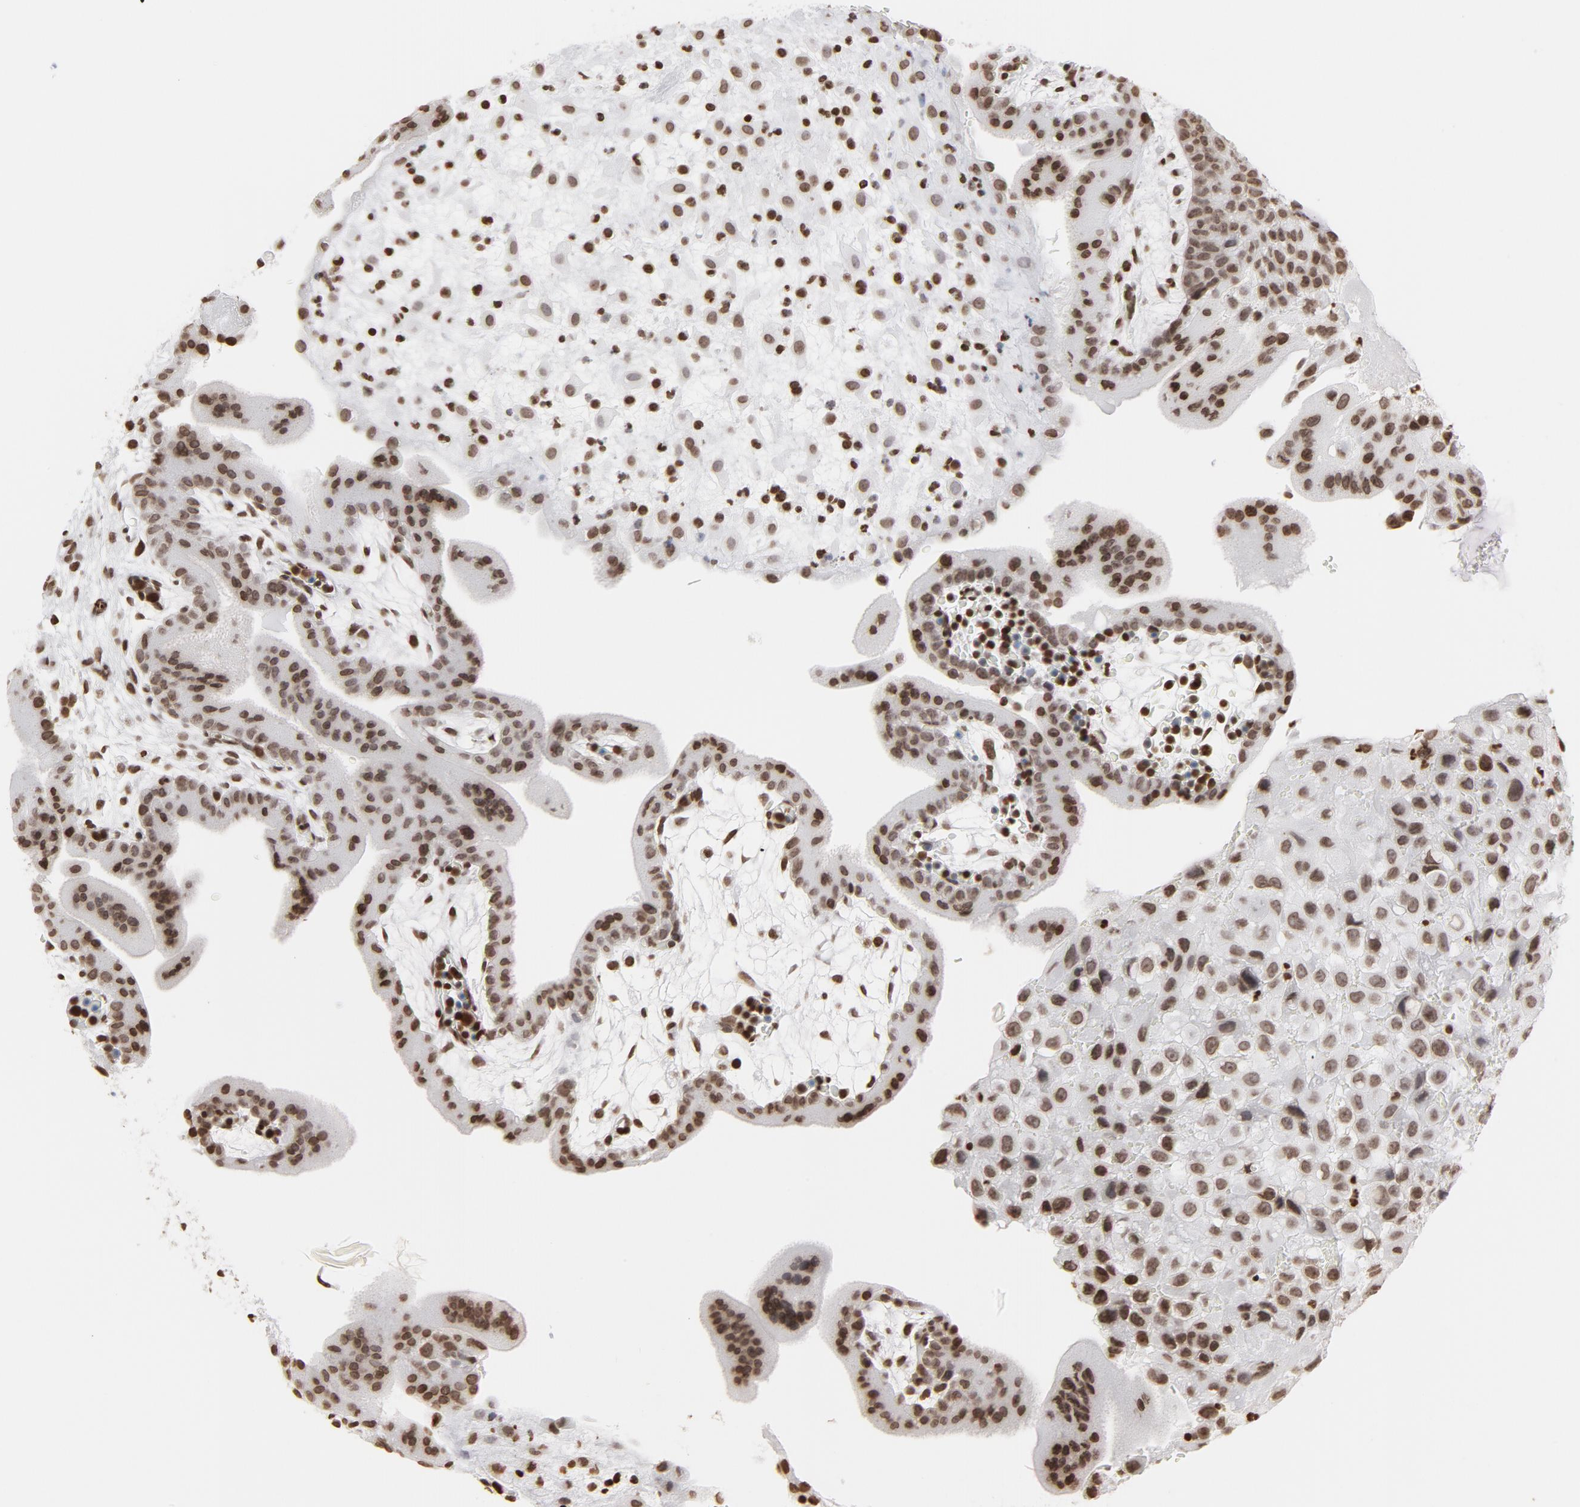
{"staining": {"intensity": "weak", "quantity": ">75%", "location": "nuclear"}, "tissue": "placenta", "cell_type": "Decidual cells", "image_type": "normal", "snomed": [{"axis": "morphology", "description": "Normal tissue, NOS"}, {"axis": "topography", "description": "Placenta"}], "caption": "Human placenta stained with a protein marker demonstrates weak staining in decidual cells.", "gene": "H2AC12", "patient": {"sex": "female", "age": 35}}